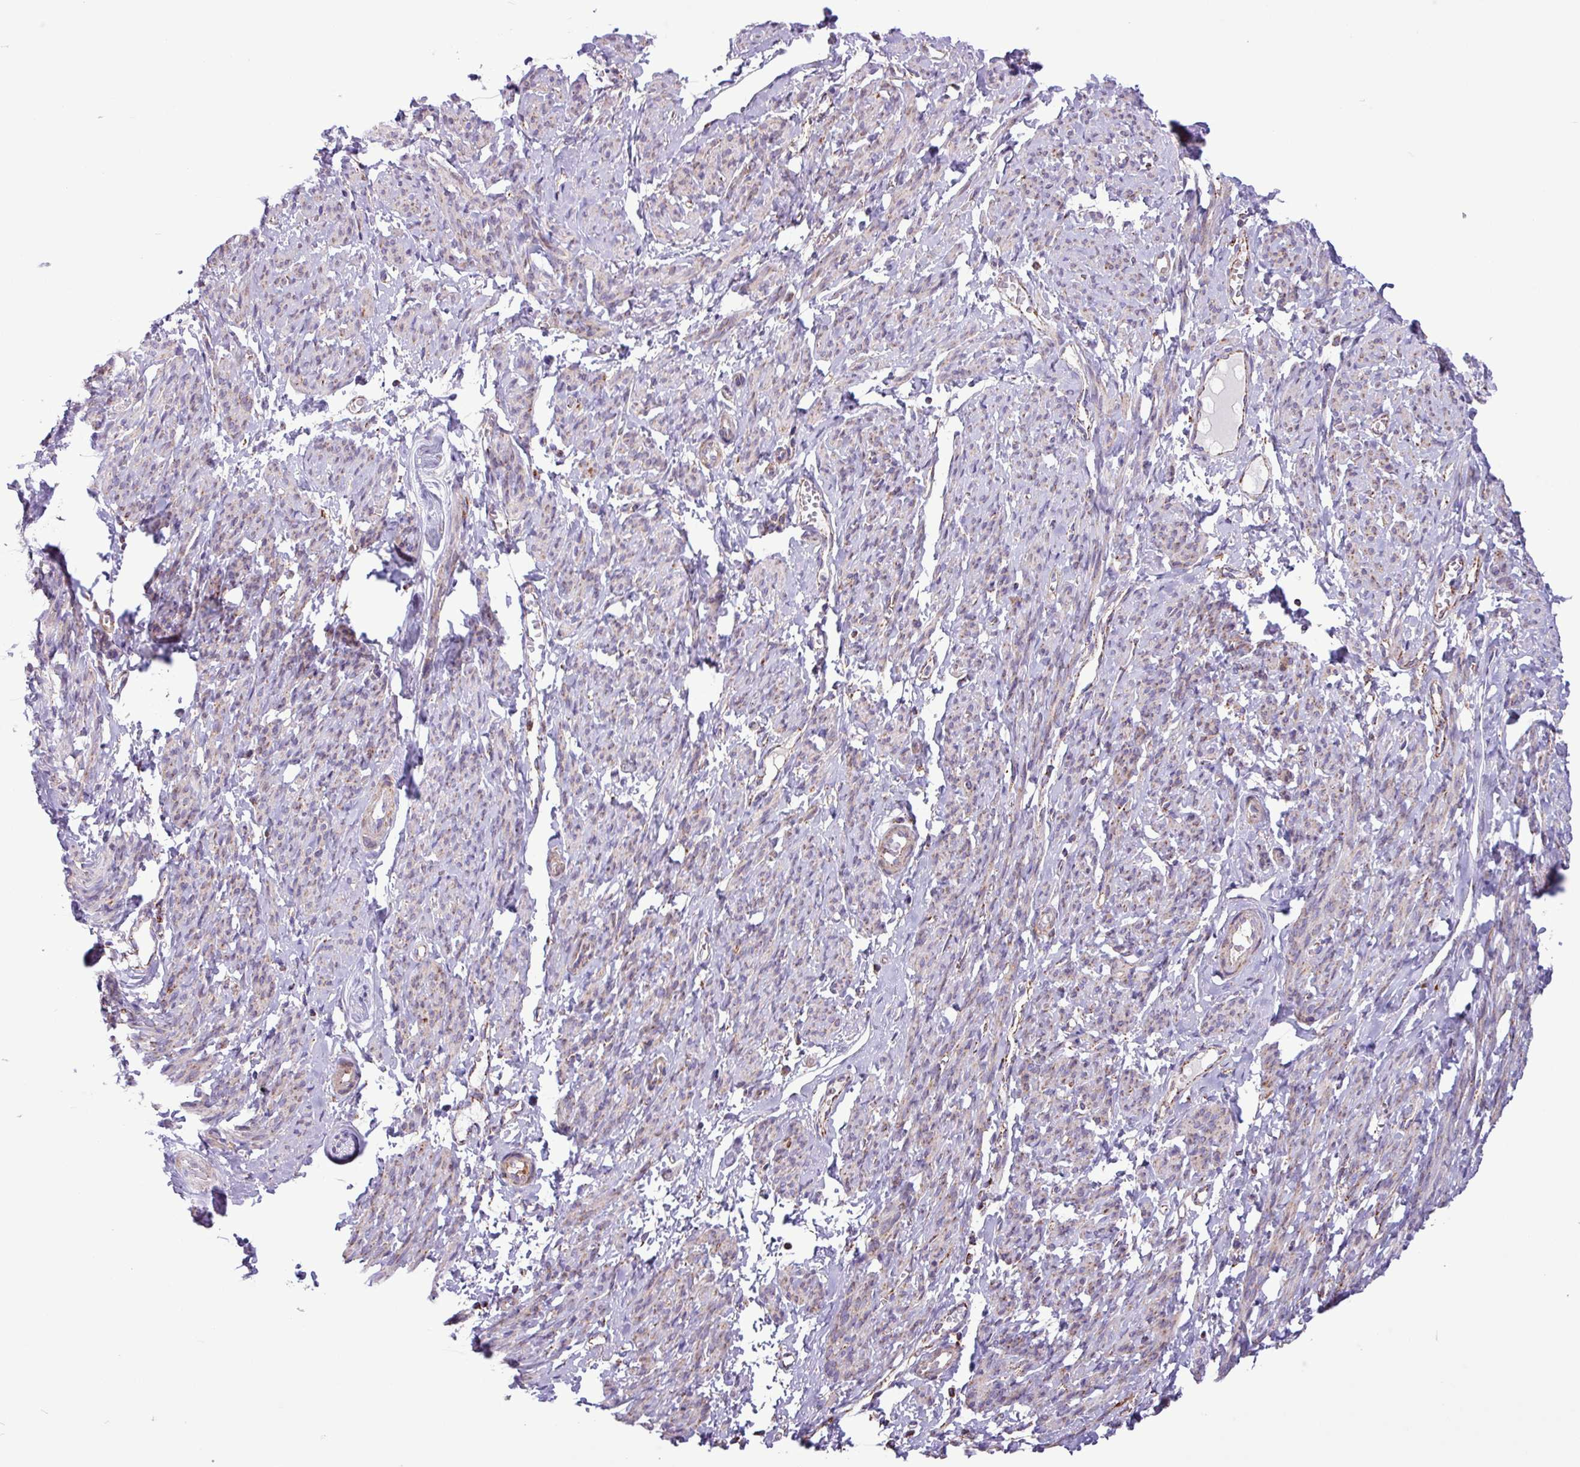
{"staining": {"intensity": "moderate", "quantity": "25%-75%", "location": "cytoplasmic/membranous"}, "tissue": "smooth muscle", "cell_type": "Smooth muscle cells", "image_type": "normal", "snomed": [{"axis": "morphology", "description": "Normal tissue, NOS"}, {"axis": "topography", "description": "Smooth muscle"}], "caption": "A high-resolution micrograph shows immunohistochemistry (IHC) staining of normal smooth muscle, which displays moderate cytoplasmic/membranous staining in approximately 25%-75% of smooth muscle cells.", "gene": "RTL3", "patient": {"sex": "female", "age": 65}}